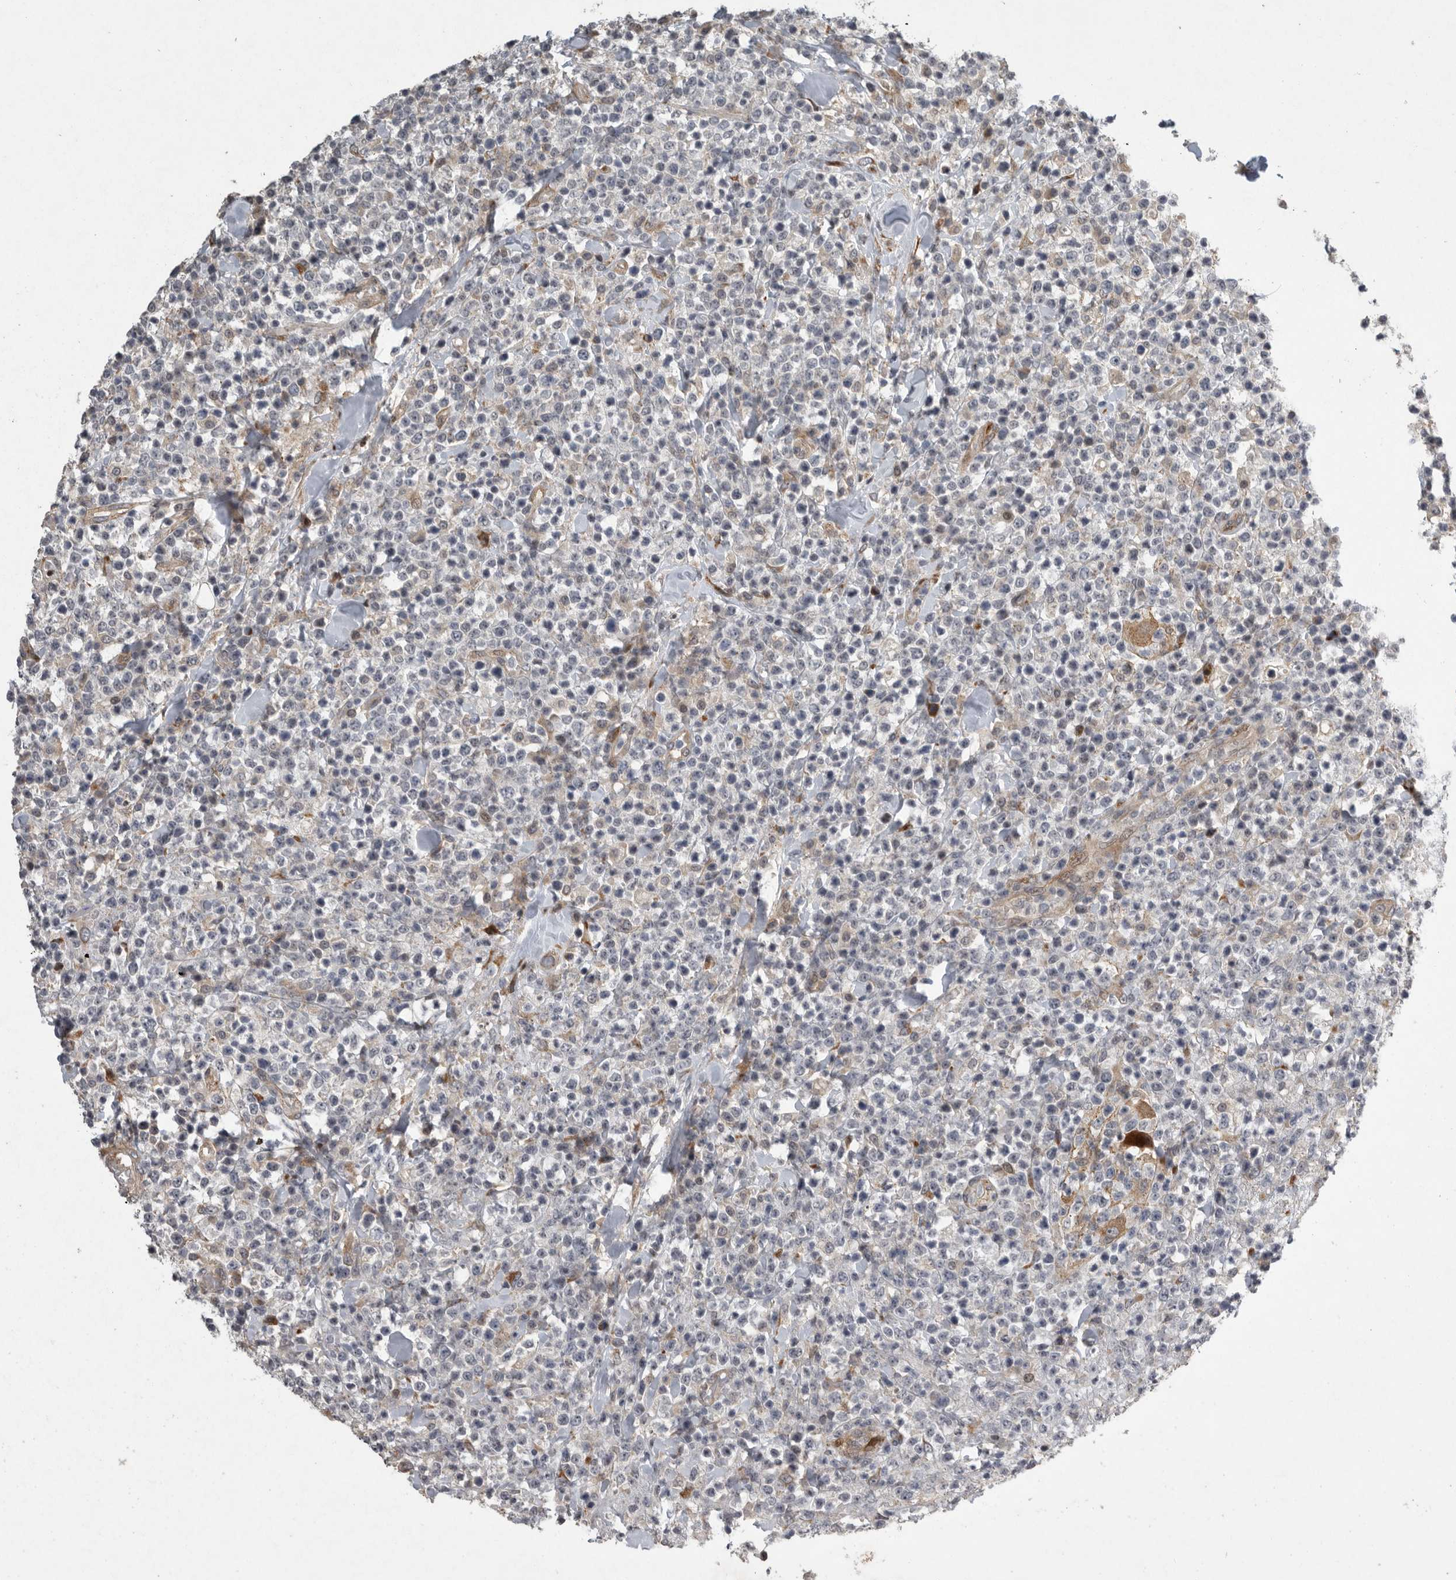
{"staining": {"intensity": "negative", "quantity": "none", "location": "none"}, "tissue": "lymphoma", "cell_type": "Tumor cells", "image_type": "cancer", "snomed": [{"axis": "morphology", "description": "Malignant lymphoma, non-Hodgkin's type, High grade"}, {"axis": "topography", "description": "Colon"}], "caption": "A photomicrograph of human lymphoma is negative for staining in tumor cells.", "gene": "MPDZ", "patient": {"sex": "female", "age": 53}}